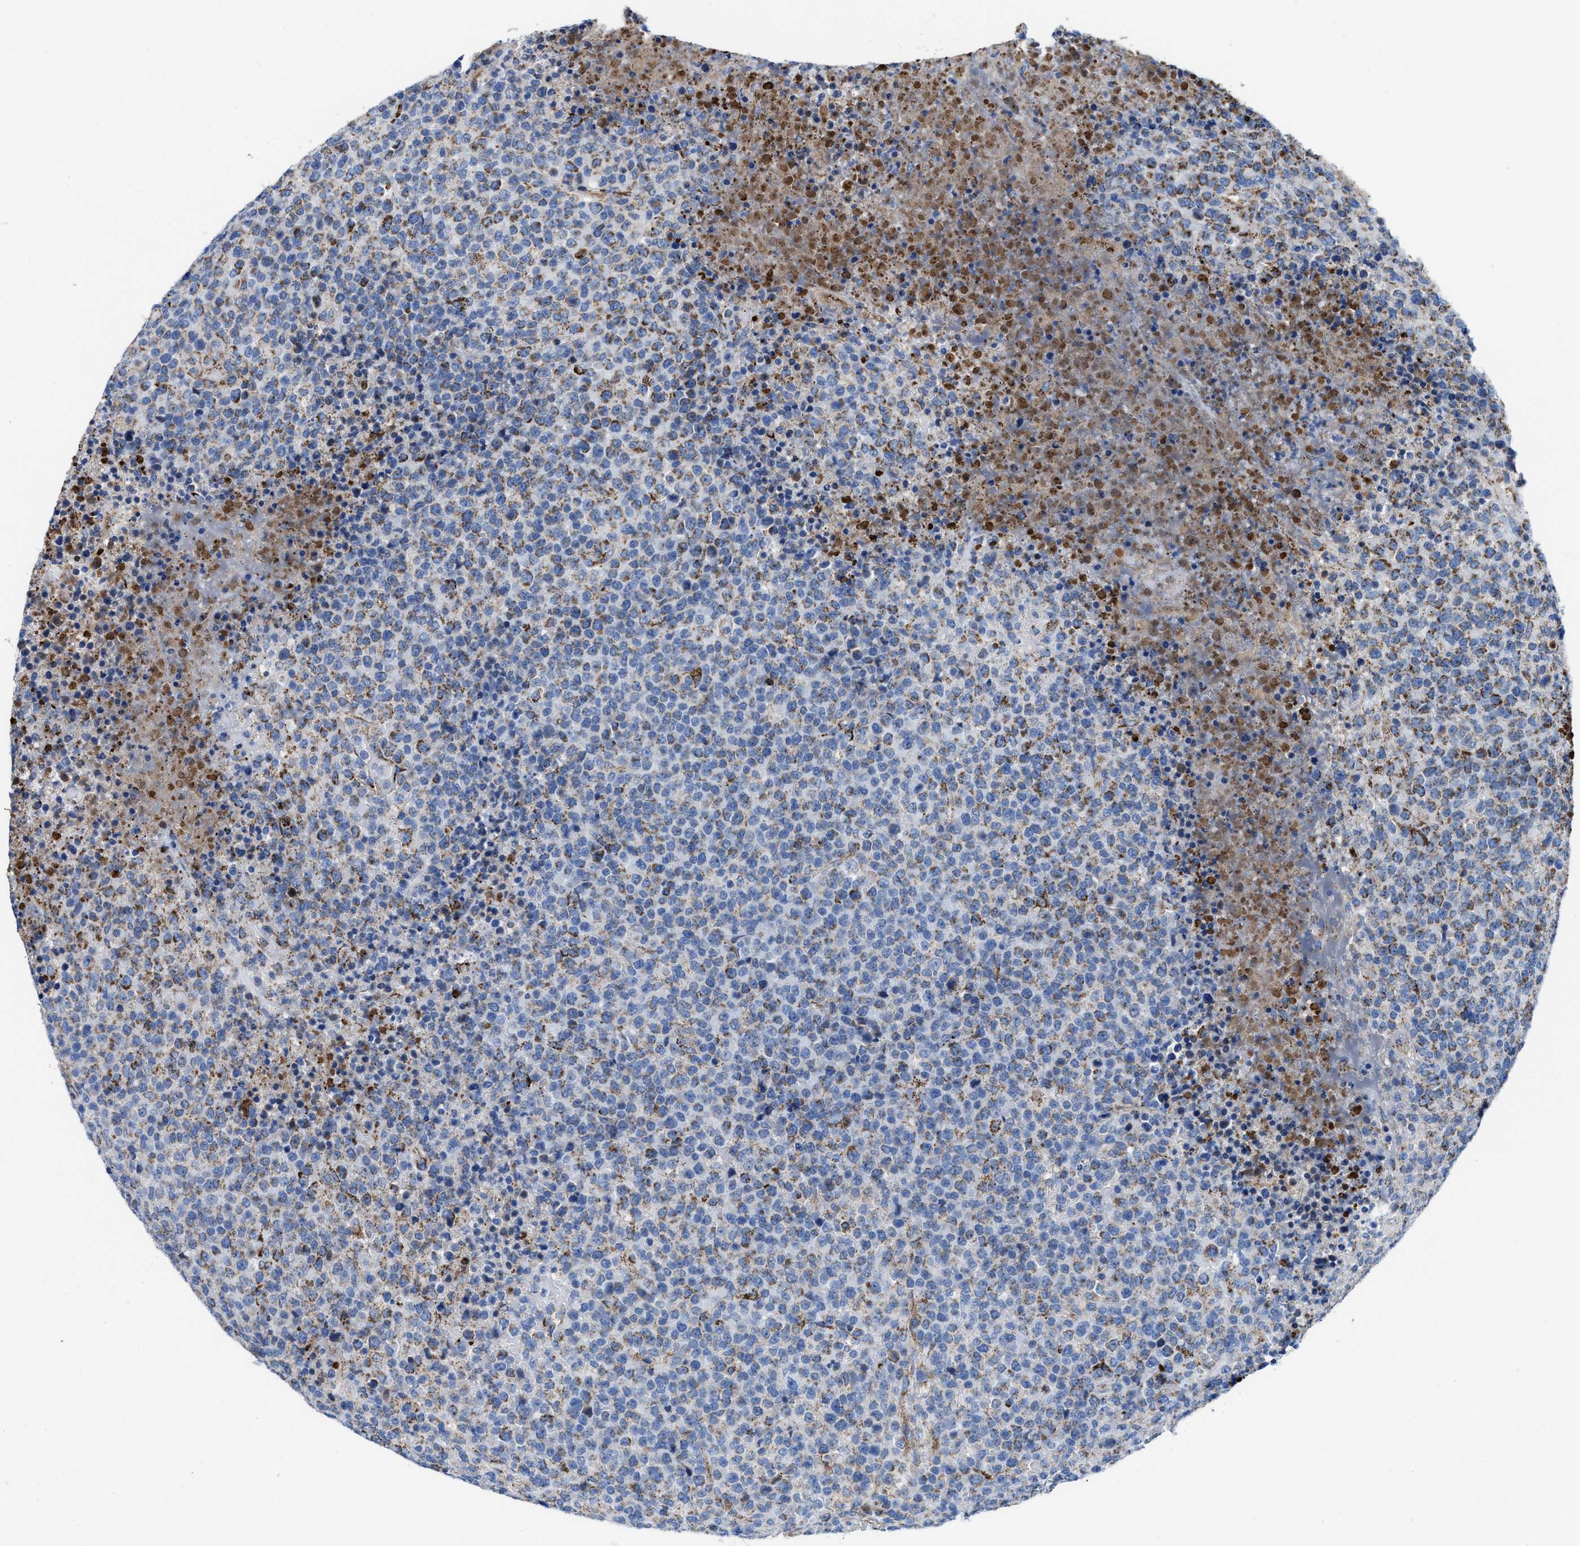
{"staining": {"intensity": "moderate", "quantity": ">75%", "location": "cytoplasmic/membranous"}, "tissue": "lymphoma", "cell_type": "Tumor cells", "image_type": "cancer", "snomed": [{"axis": "morphology", "description": "Malignant lymphoma, non-Hodgkin's type, High grade"}, {"axis": "topography", "description": "Lymph node"}], "caption": "This is a micrograph of IHC staining of lymphoma, which shows moderate staining in the cytoplasmic/membranous of tumor cells.", "gene": "ALDH1B1", "patient": {"sex": "male", "age": 13}}